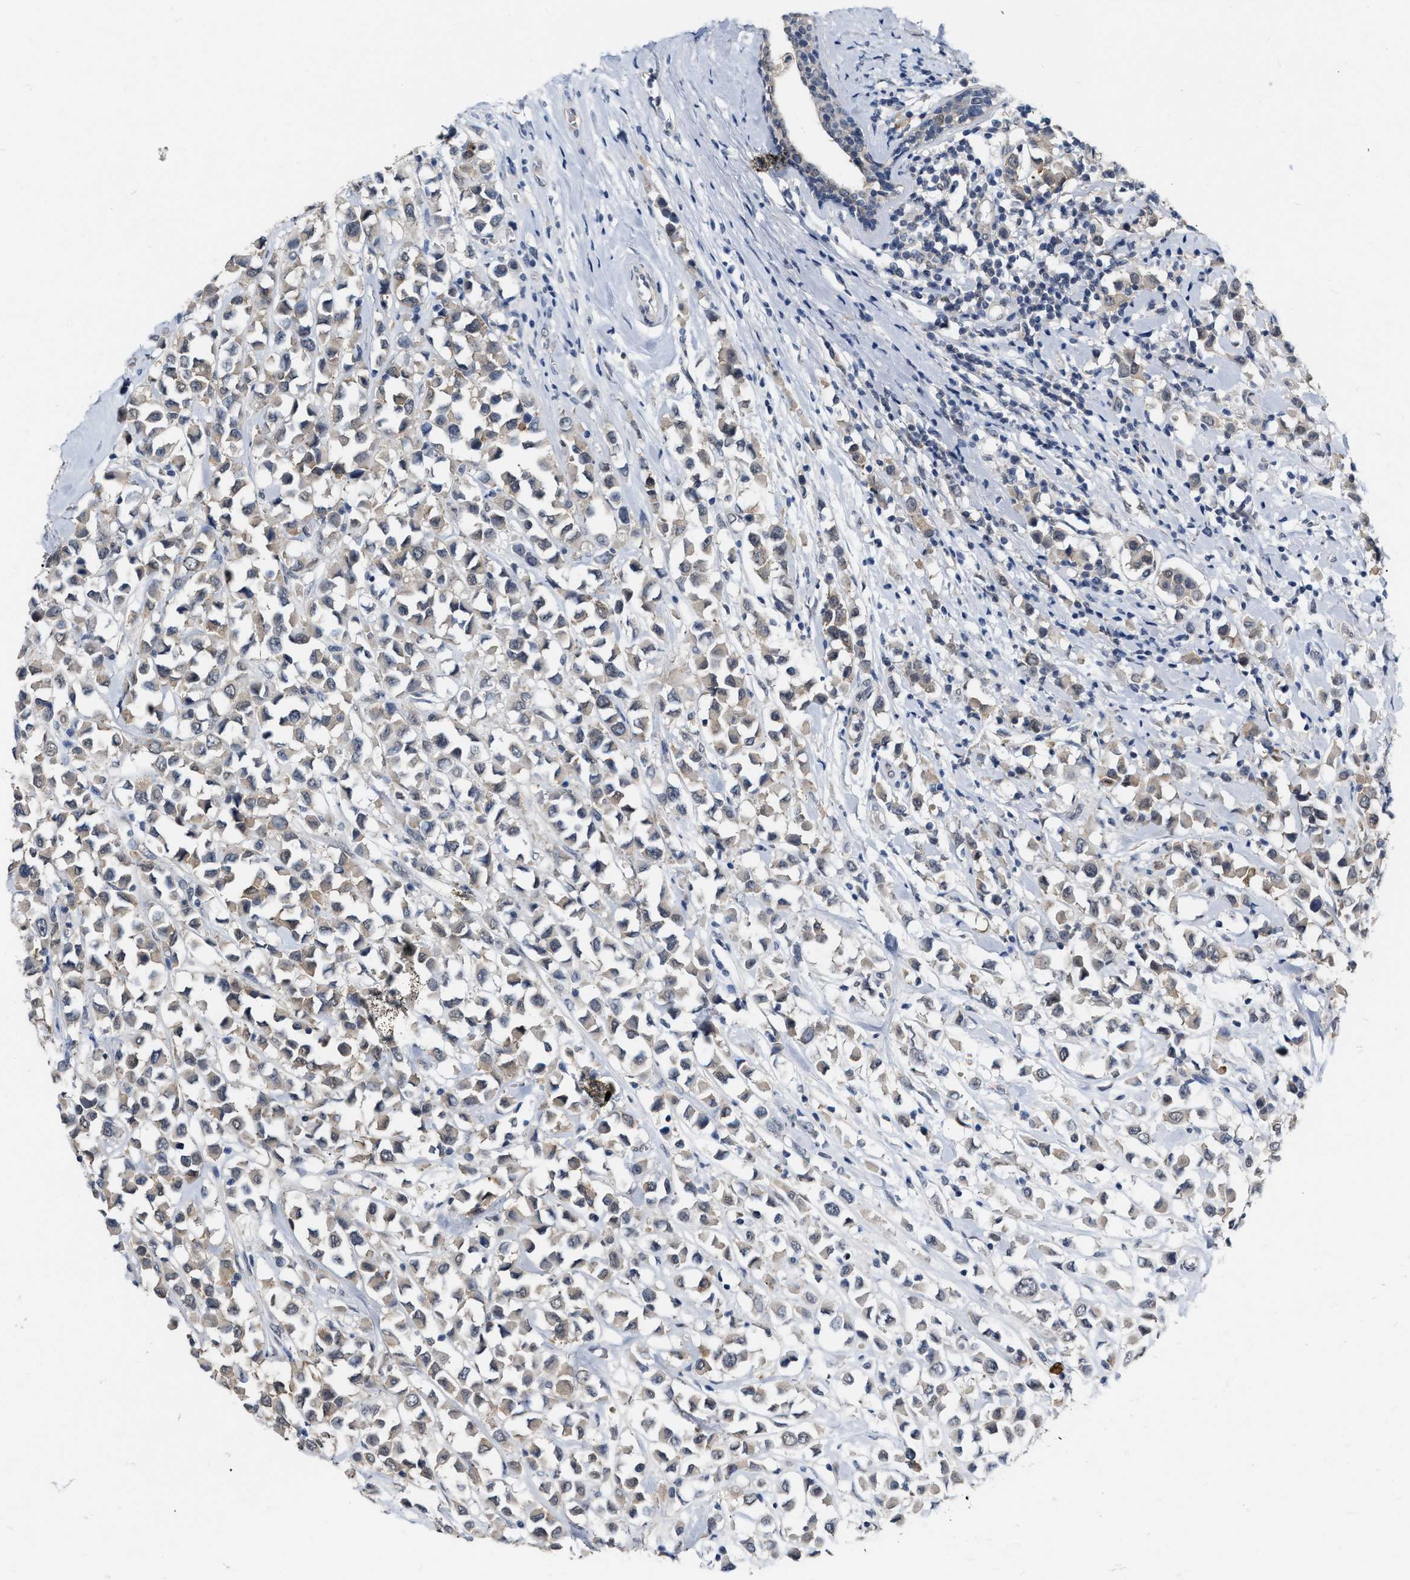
{"staining": {"intensity": "weak", "quantity": ">75%", "location": "cytoplasmic/membranous"}, "tissue": "breast cancer", "cell_type": "Tumor cells", "image_type": "cancer", "snomed": [{"axis": "morphology", "description": "Duct carcinoma"}, {"axis": "topography", "description": "Breast"}], "caption": "A brown stain highlights weak cytoplasmic/membranous staining of a protein in human breast invasive ductal carcinoma tumor cells.", "gene": "RUVBL1", "patient": {"sex": "female", "age": 61}}